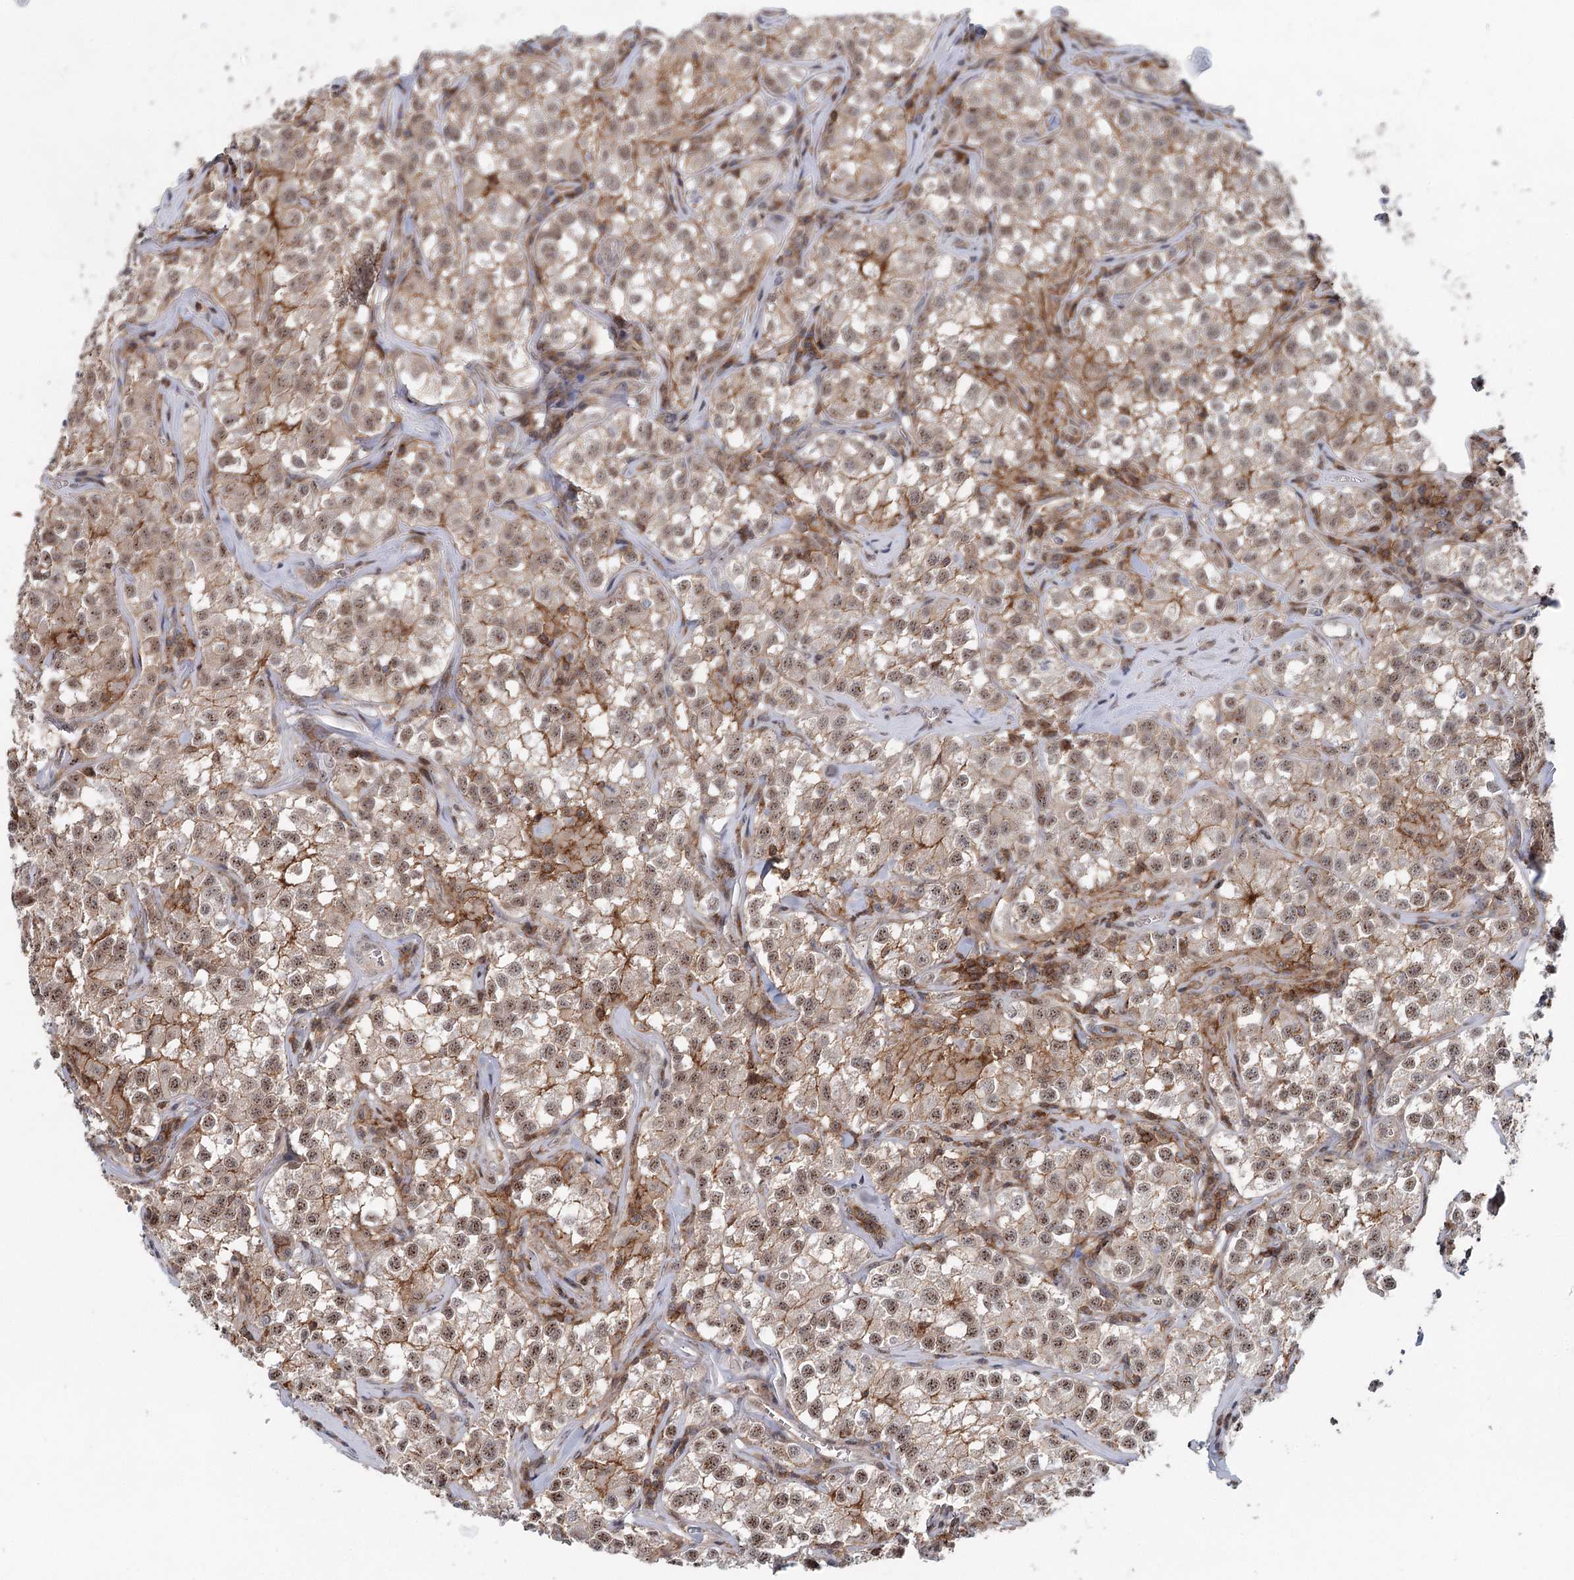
{"staining": {"intensity": "moderate", "quantity": ">75%", "location": "nuclear"}, "tissue": "testis cancer", "cell_type": "Tumor cells", "image_type": "cancer", "snomed": [{"axis": "morphology", "description": "Seminoma, NOS"}, {"axis": "morphology", "description": "Carcinoma, Embryonal, NOS"}, {"axis": "topography", "description": "Testis"}], "caption": "The photomicrograph exhibits staining of seminoma (testis), revealing moderate nuclear protein expression (brown color) within tumor cells.", "gene": "CDC42SE2", "patient": {"sex": "male", "age": 43}}